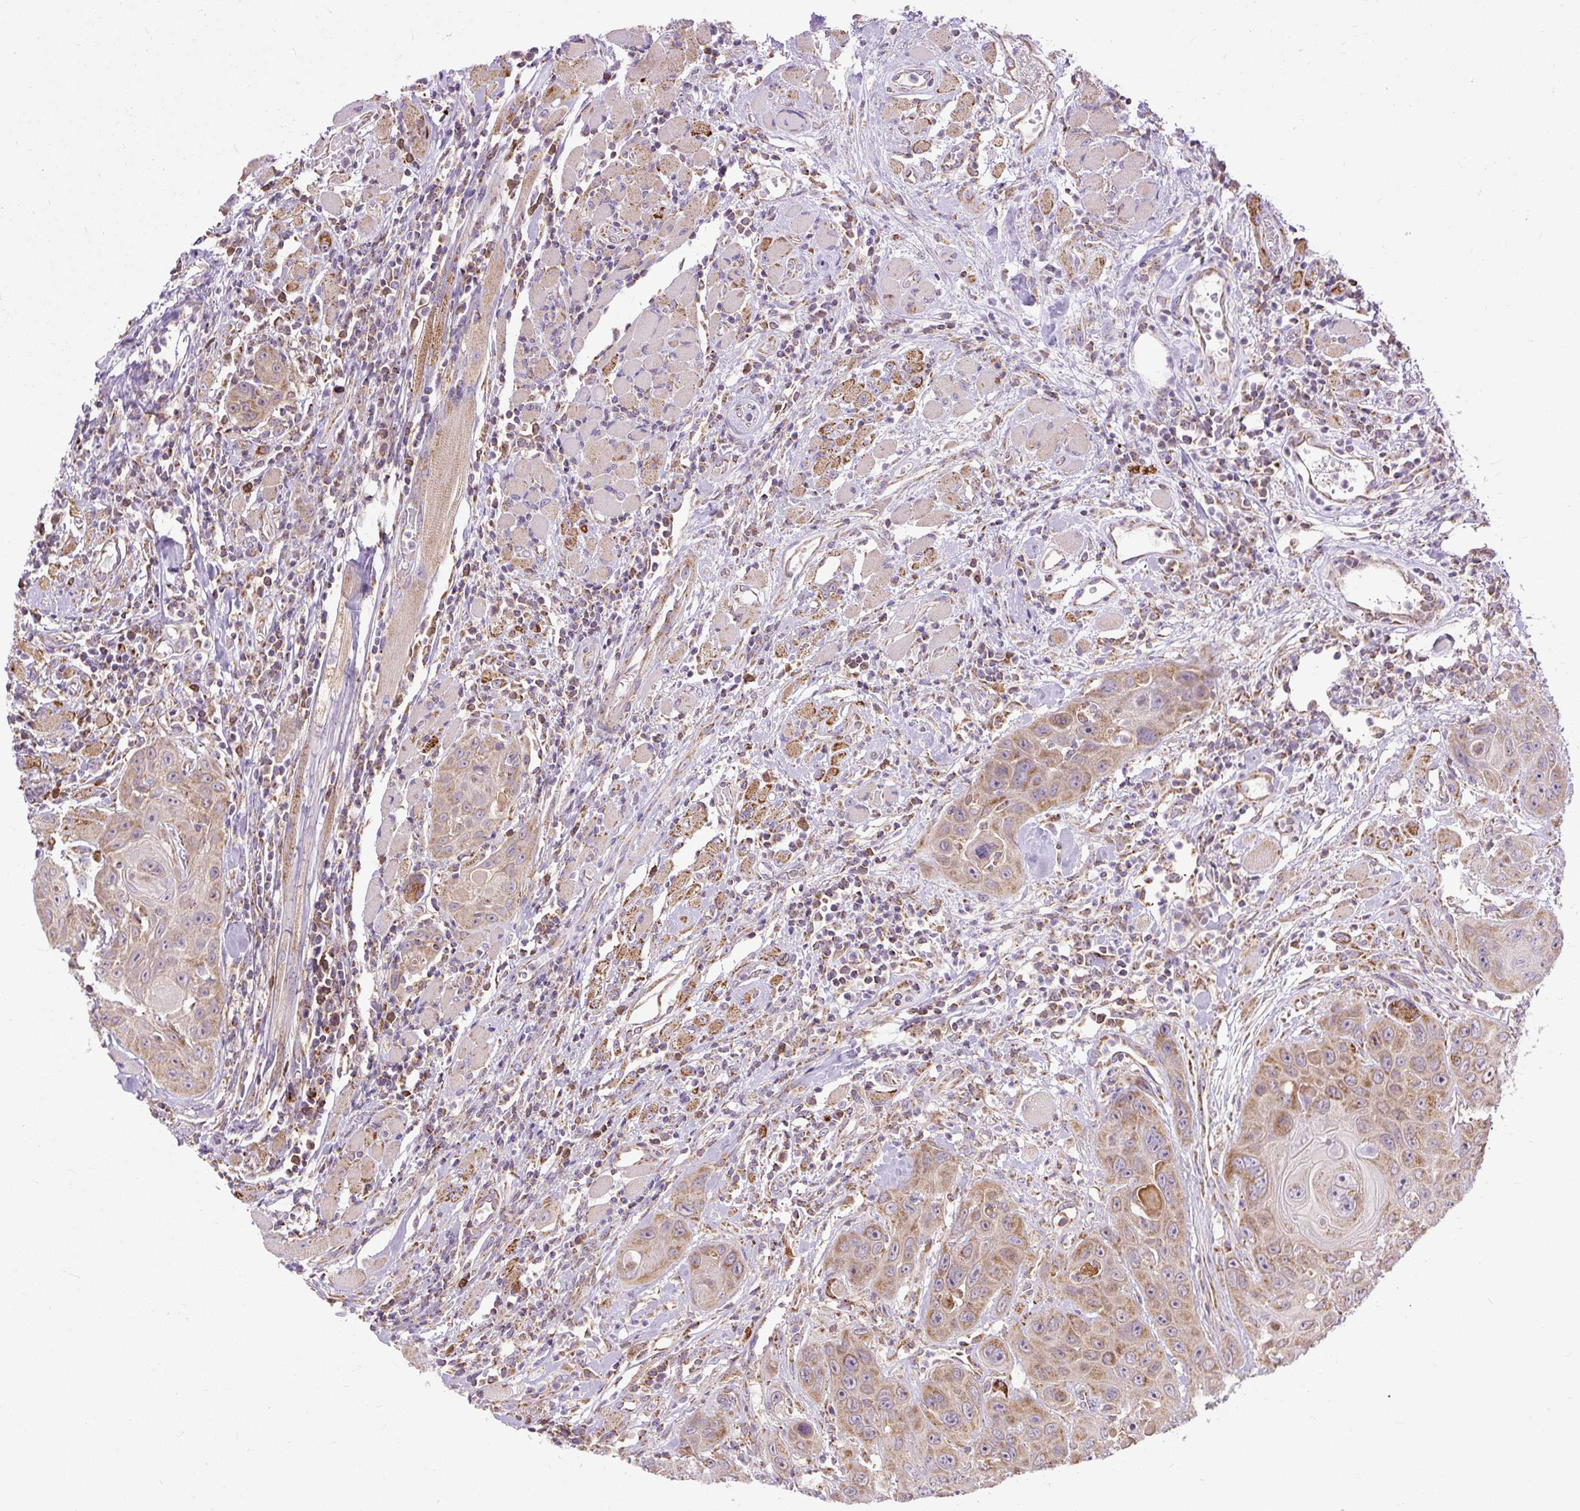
{"staining": {"intensity": "moderate", "quantity": "25%-75%", "location": "cytoplasmic/membranous"}, "tissue": "head and neck cancer", "cell_type": "Tumor cells", "image_type": "cancer", "snomed": [{"axis": "morphology", "description": "Squamous cell carcinoma, NOS"}, {"axis": "topography", "description": "Head-Neck"}], "caption": "IHC of head and neck cancer (squamous cell carcinoma) reveals medium levels of moderate cytoplasmic/membranous expression in approximately 25%-75% of tumor cells.", "gene": "TM2D3", "patient": {"sex": "female", "age": 59}}